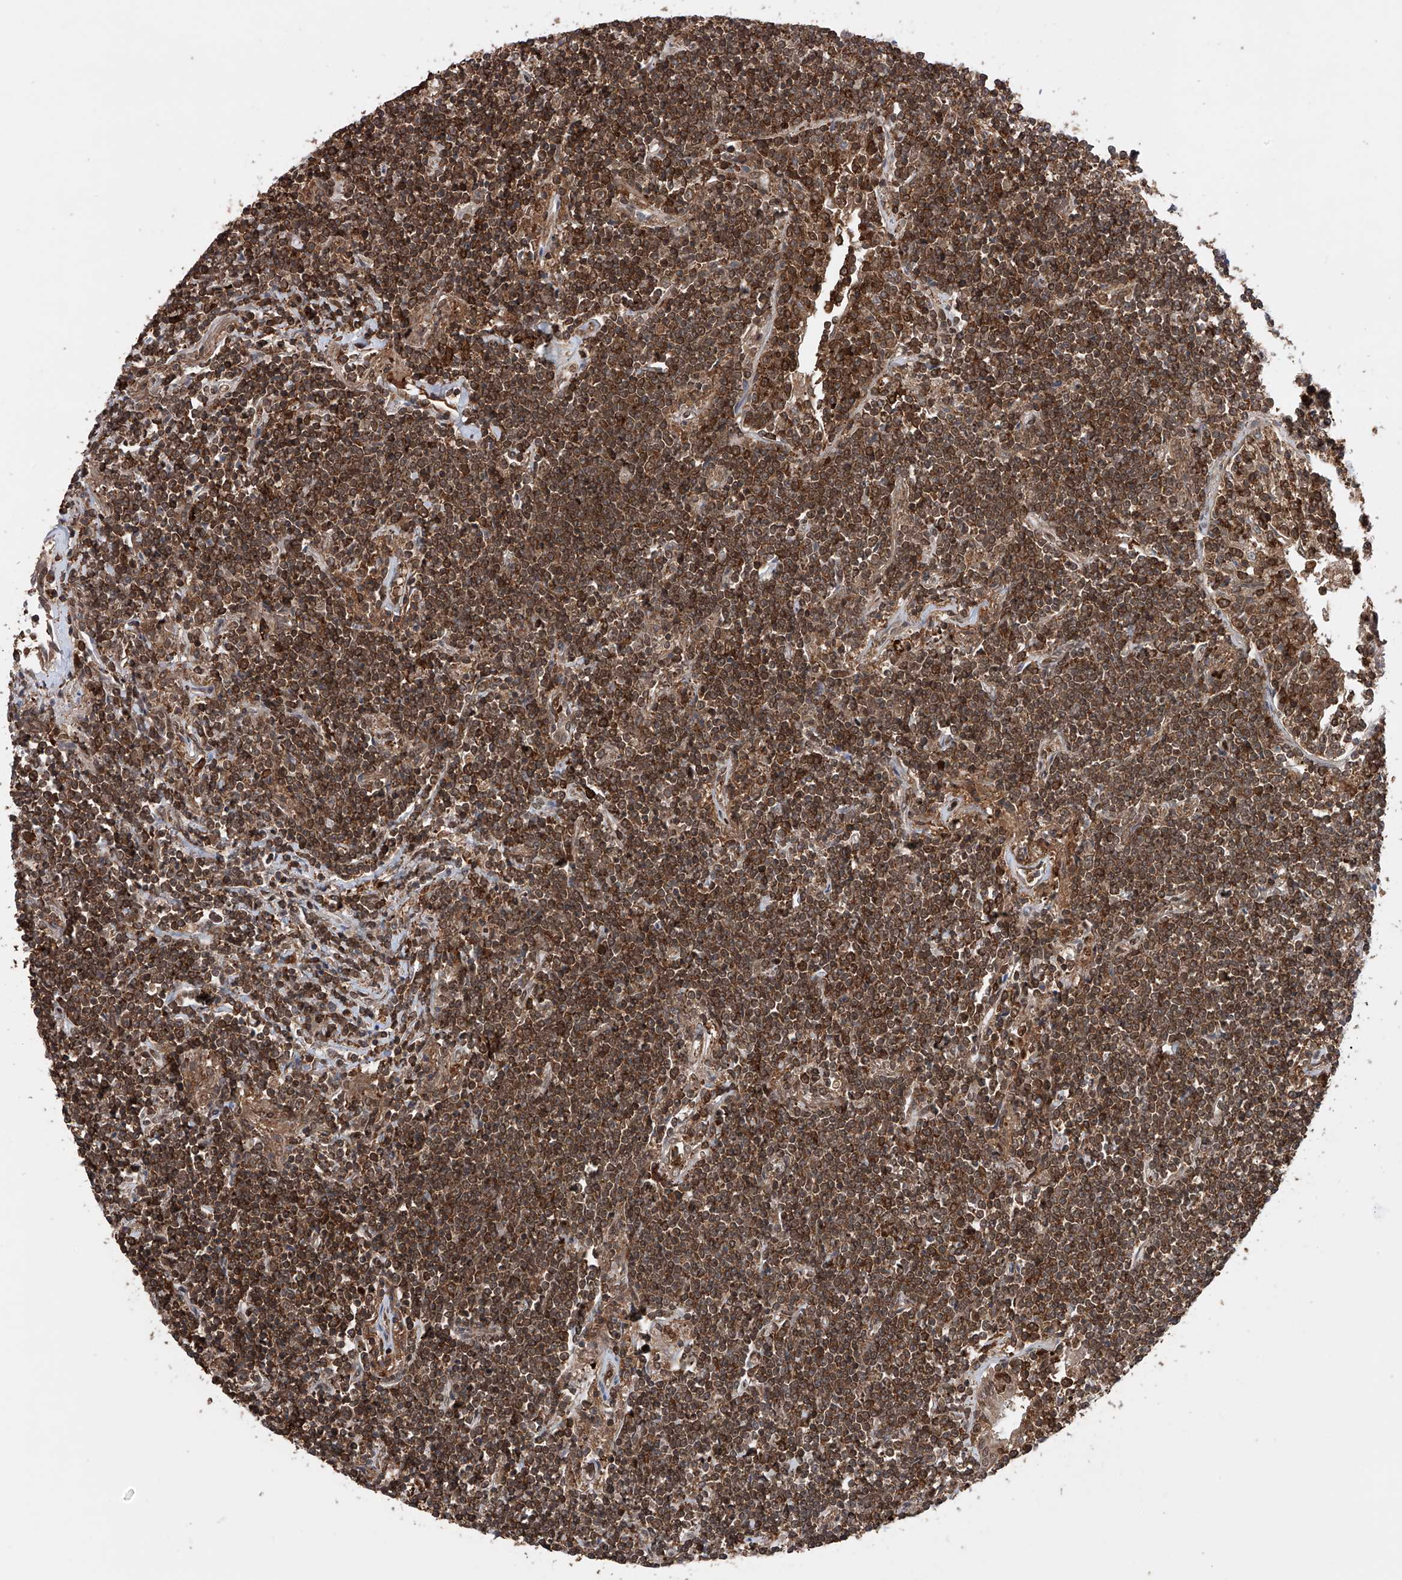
{"staining": {"intensity": "moderate", "quantity": ">75%", "location": "cytoplasmic/membranous"}, "tissue": "lymphoma", "cell_type": "Tumor cells", "image_type": "cancer", "snomed": [{"axis": "morphology", "description": "Malignant lymphoma, non-Hodgkin's type, Low grade"}, {"axis": "topography", "description": "Lung"}], "caption": "Protein staining of lymphoma tissue demonstrates moderate cytoplasmic/membranous staining in about >75% of tumor cells. (Brightfield microscopy of DAB IHC at high magnification).", "gene": "ZNF280D", "patient": {"sex": "female", "age": 71}}